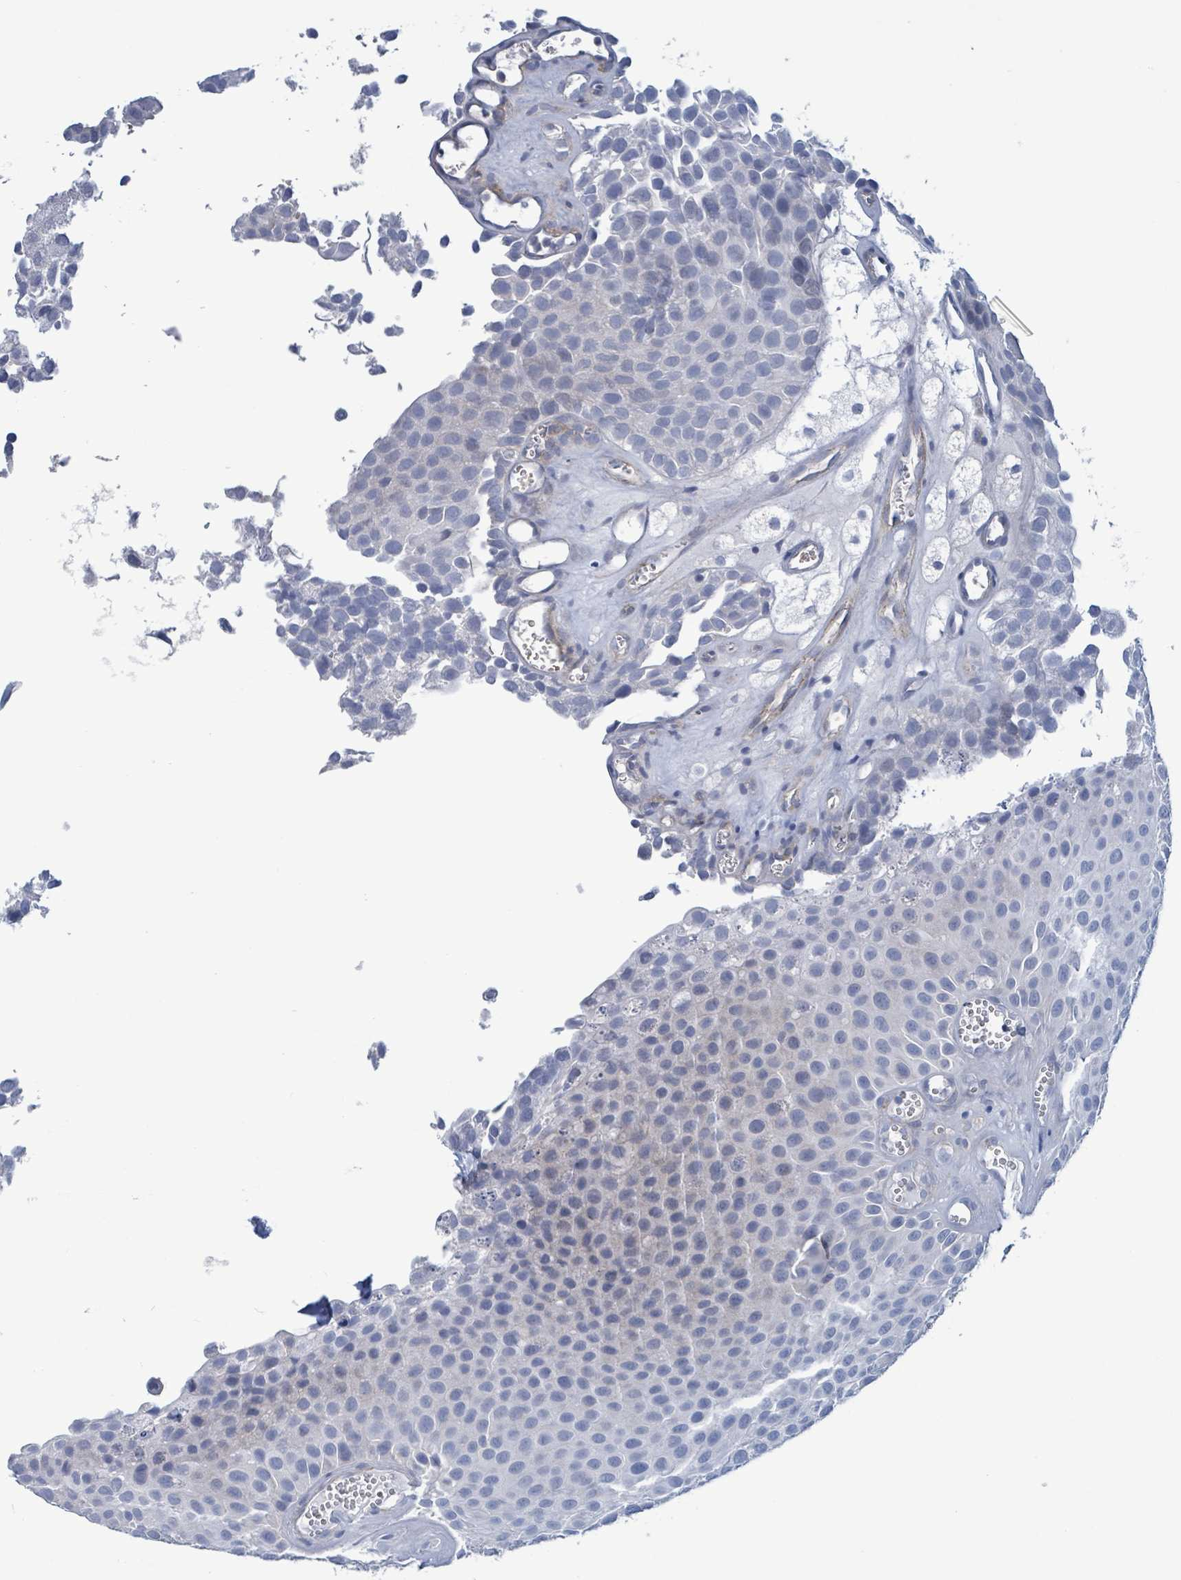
{"staining": {"intensity": "negative", "quantity": "none", "location": "none"}, "tissue": "urothelial cancer", "cell_type": "Tumor cells", "image_type": "cancer", "snomed": [{"axis": "morphology", "description": "Urothelial carcinoma, Low grade"}, {"axis": "topography", "description": "Urinary bladder"}], "caption": "An immunohistochemistry (IHC) micrograph of urothelial cancer is shown. There is no staining in tumor cells of urothelial cancer.", "gene": "PKLR", "patient": {"sex": "male", "age": 88}}